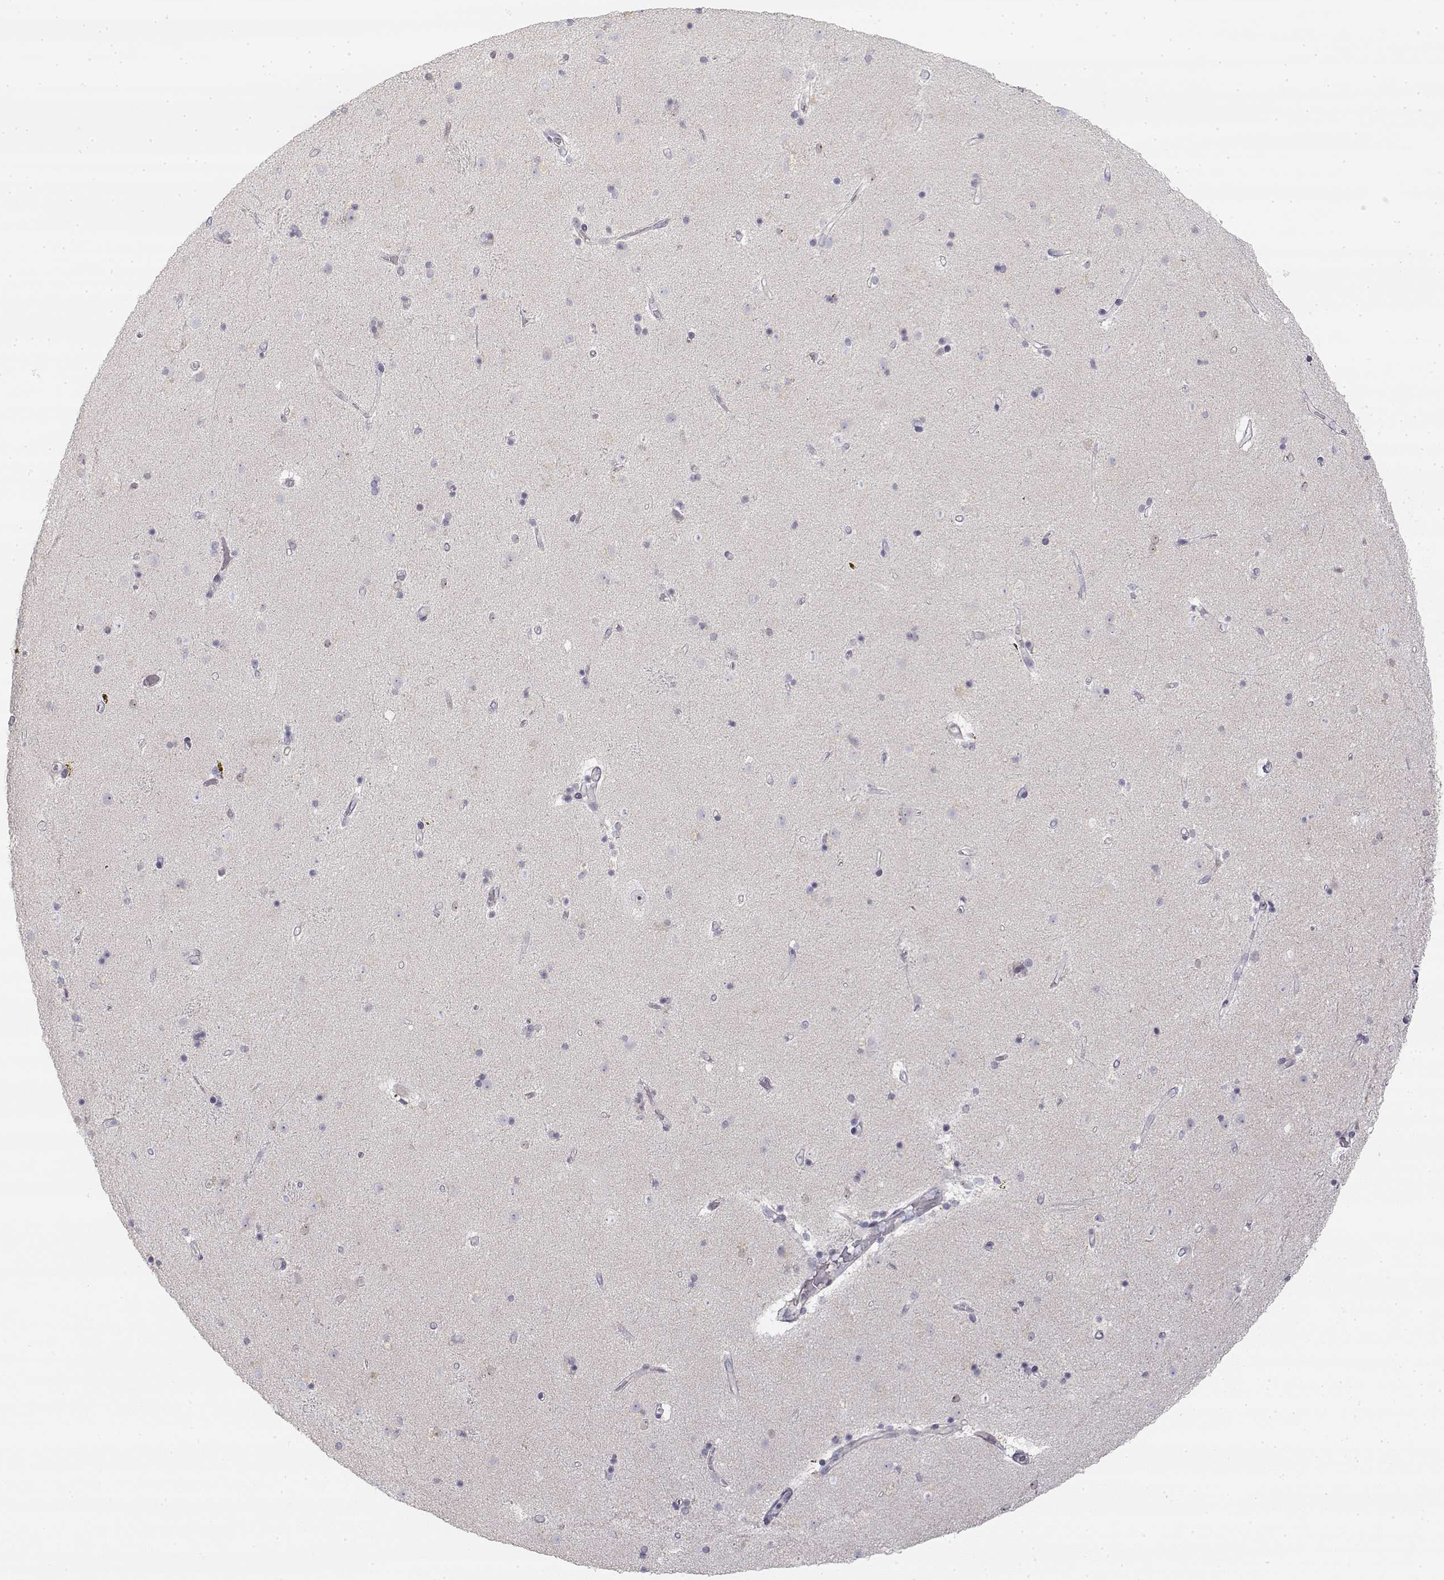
{"staining": {"intensity": "negative", "quantity": "none", "location": "none"}, "tissue": "caudate", "cell_type": "Glial cells", "image_type": "normal", "snomed": [{"axis": "morphology", "description": "Normal tissue, NOS"}, {"axis": "topography", "description": "Lateral ventricle wall"}], "caption": "IHC micrograph of unremarkable human caudate stained for a protein (brown), which demonstrates no positivity in glial cells. (DAB IHC visualized using brightfield microscopy, high magnification).", "gene": "GLIPR1L2", "patient": {"sex": "female", "age": 71}}